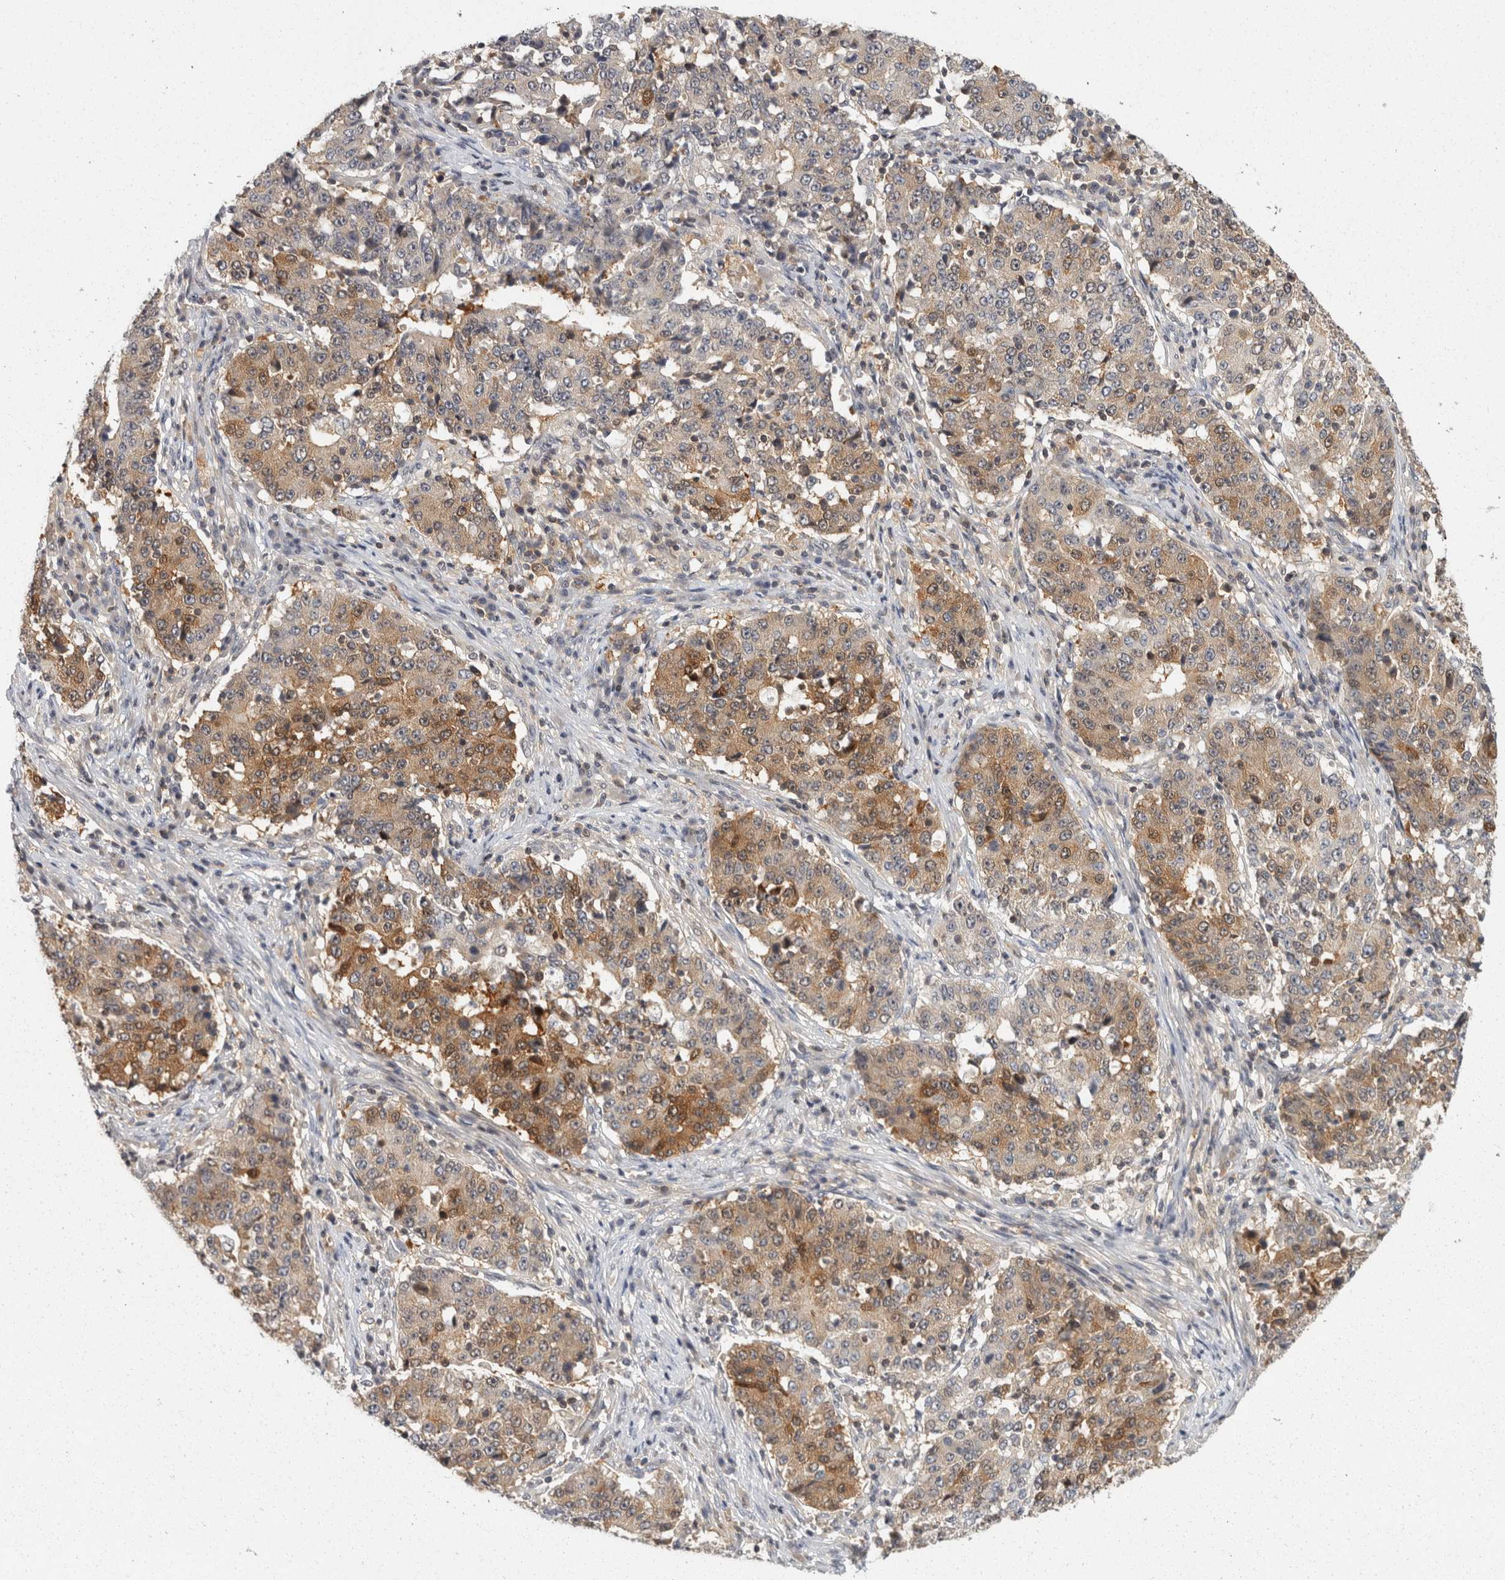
{"staining": {"intensity": "weak", "quantity": "<25%", "location": "cytoplasmic/membranous,nuclear"}, "tissue": "stomach cancer", "cell_type": "Tumor cells", "image_type": "cancer", "snomed": [{"axis": "morphology", "description": "Adenocarcinoma, NOS"}, {"axis": "topography", "description": "Stomach"}], "caption": "This is a image of immunohistochemistry (IHC) staining of stomach cancer, which shows no staining in tumor cells.", "gene": "ACAT2", "patient": {"sex": "male", "age": 59}}